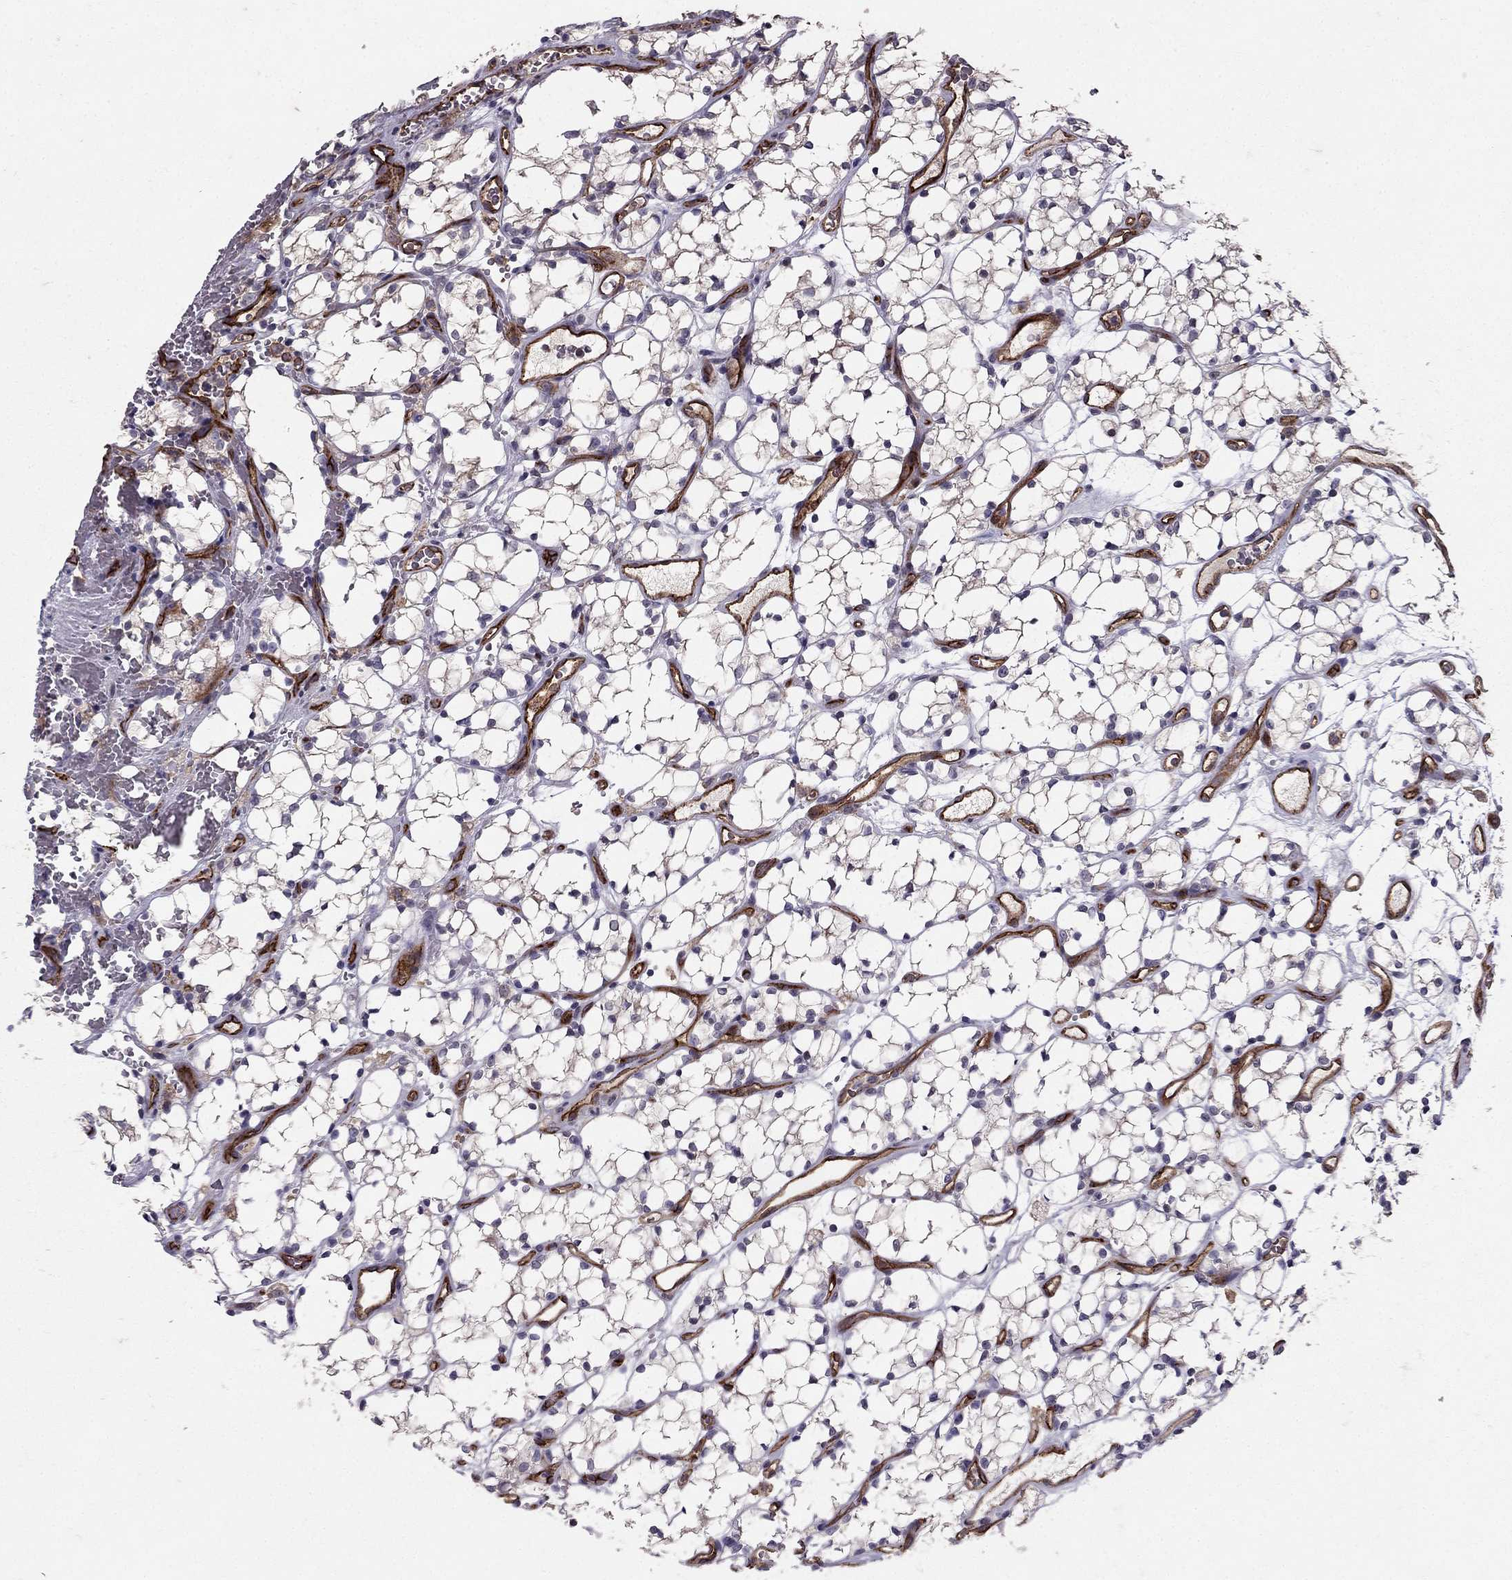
{"staining": {"intensity": "negative", "quantity": "none", "location": "none"}, "tissue": "renal cancer", "cell_type": "Tumor cells", "image_type": "cancer", "snomed": [{"axis": "morphology", "description": "Adenocarcinoma, NOS"}, {"axis": "topography", "description": "Kidney"}], "caption": "Renal cancer (adenocarcinoma) was stained to show a protein in brown. There is no significant expression in tumor cells.", "gene": "RASIP1", "patient": {"sex": "female", "age": 69}}